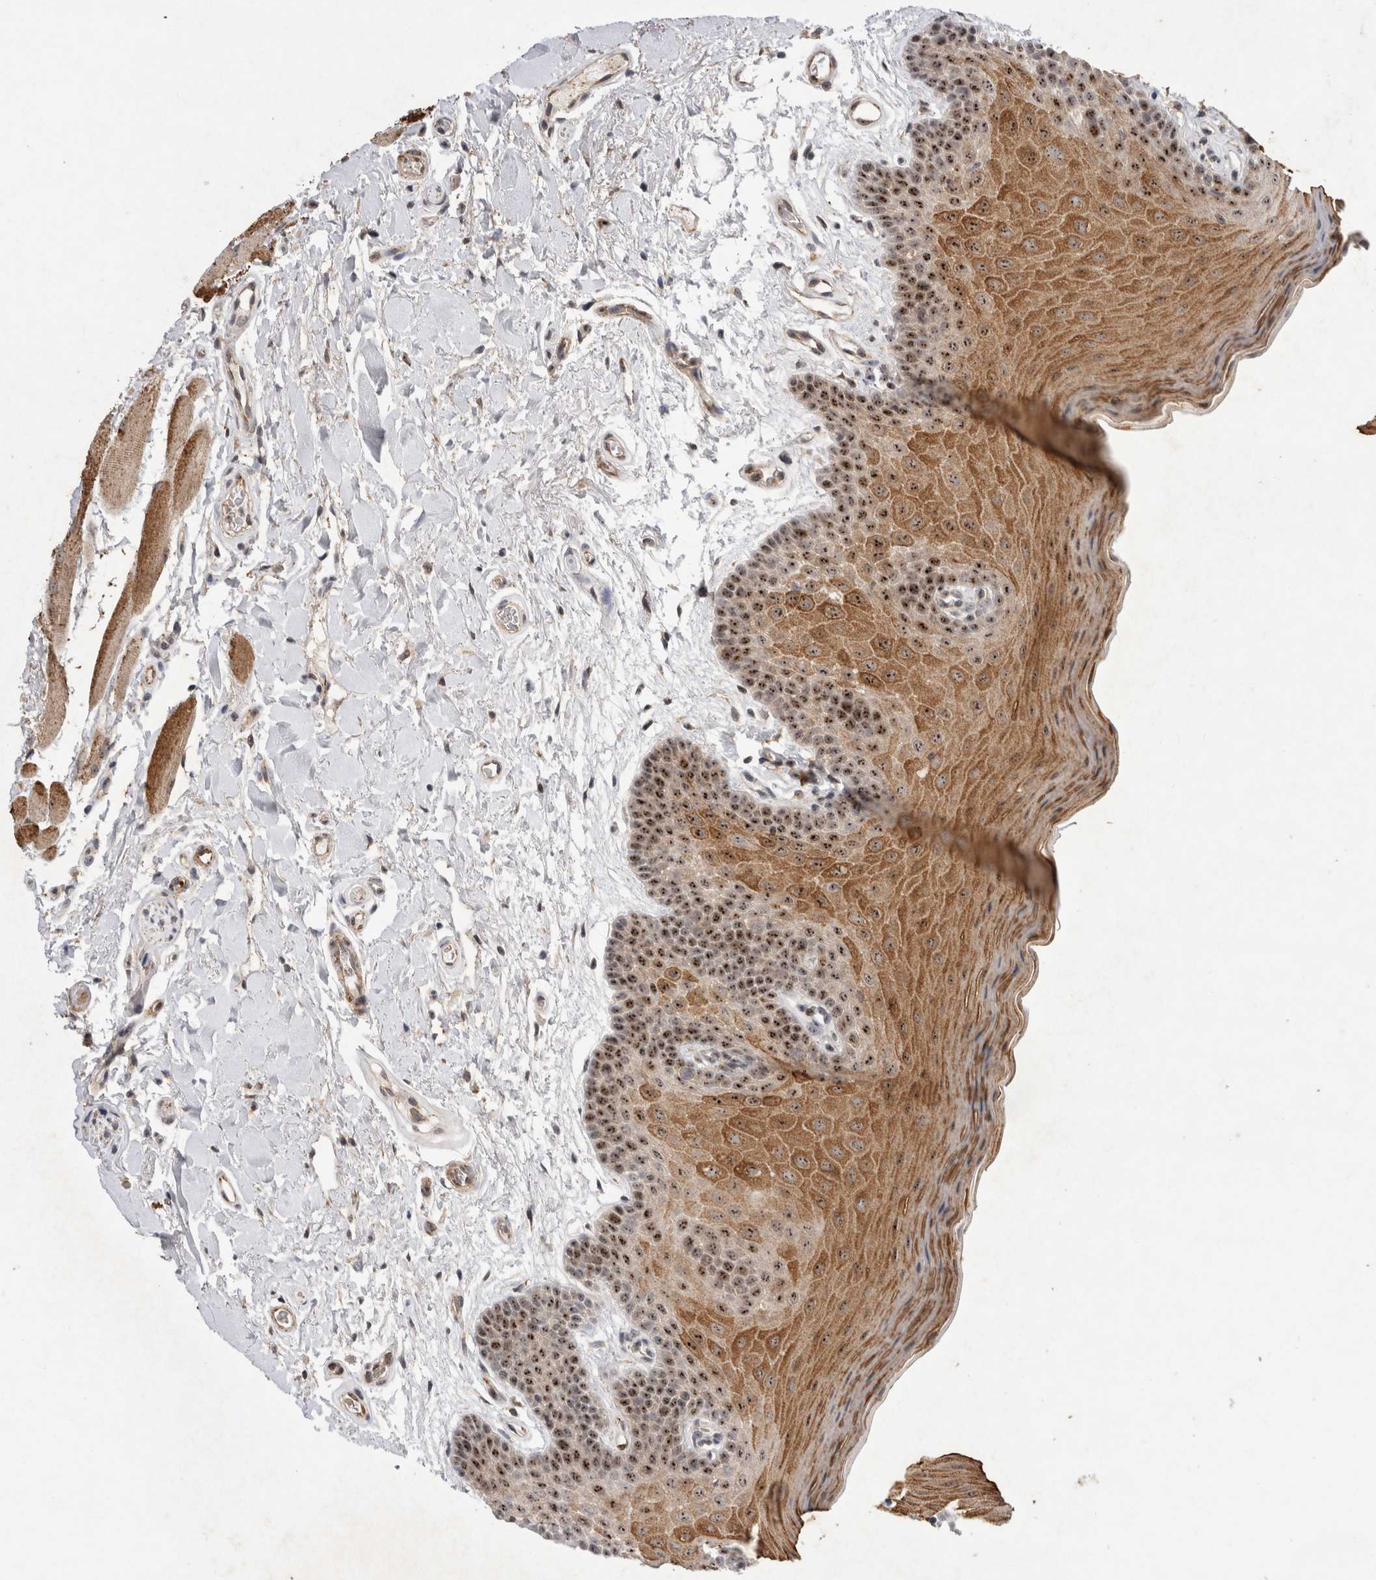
{"staining": {"intensity": "strong", "quantity": "25%-75%", "location": "cytoplasmic/membranous,nuclear"}, "tissue": "oral mucosa", "cell_type": "Squamous epithelial cells", "image_type": "normal", "snomed": [{"axis": "morphology", "description": "Normal tissue, NOS"}, {"axis": "topography", "description": "Oral tissue"}], "caption": "Immunohistochemistry (DAB) staining of normal human oral mucosa exhibits strong cytoplasmic/membranous,nuclear protein positivity in approximately 25%-75% of squamous epithelial cells. The protein is stained brown, and the nuclei are stained in blue (DAB IHC with brightfield microscopy, high magnification).", "gene": "STK11", "patient": {"sex": "male", "age": 62}}